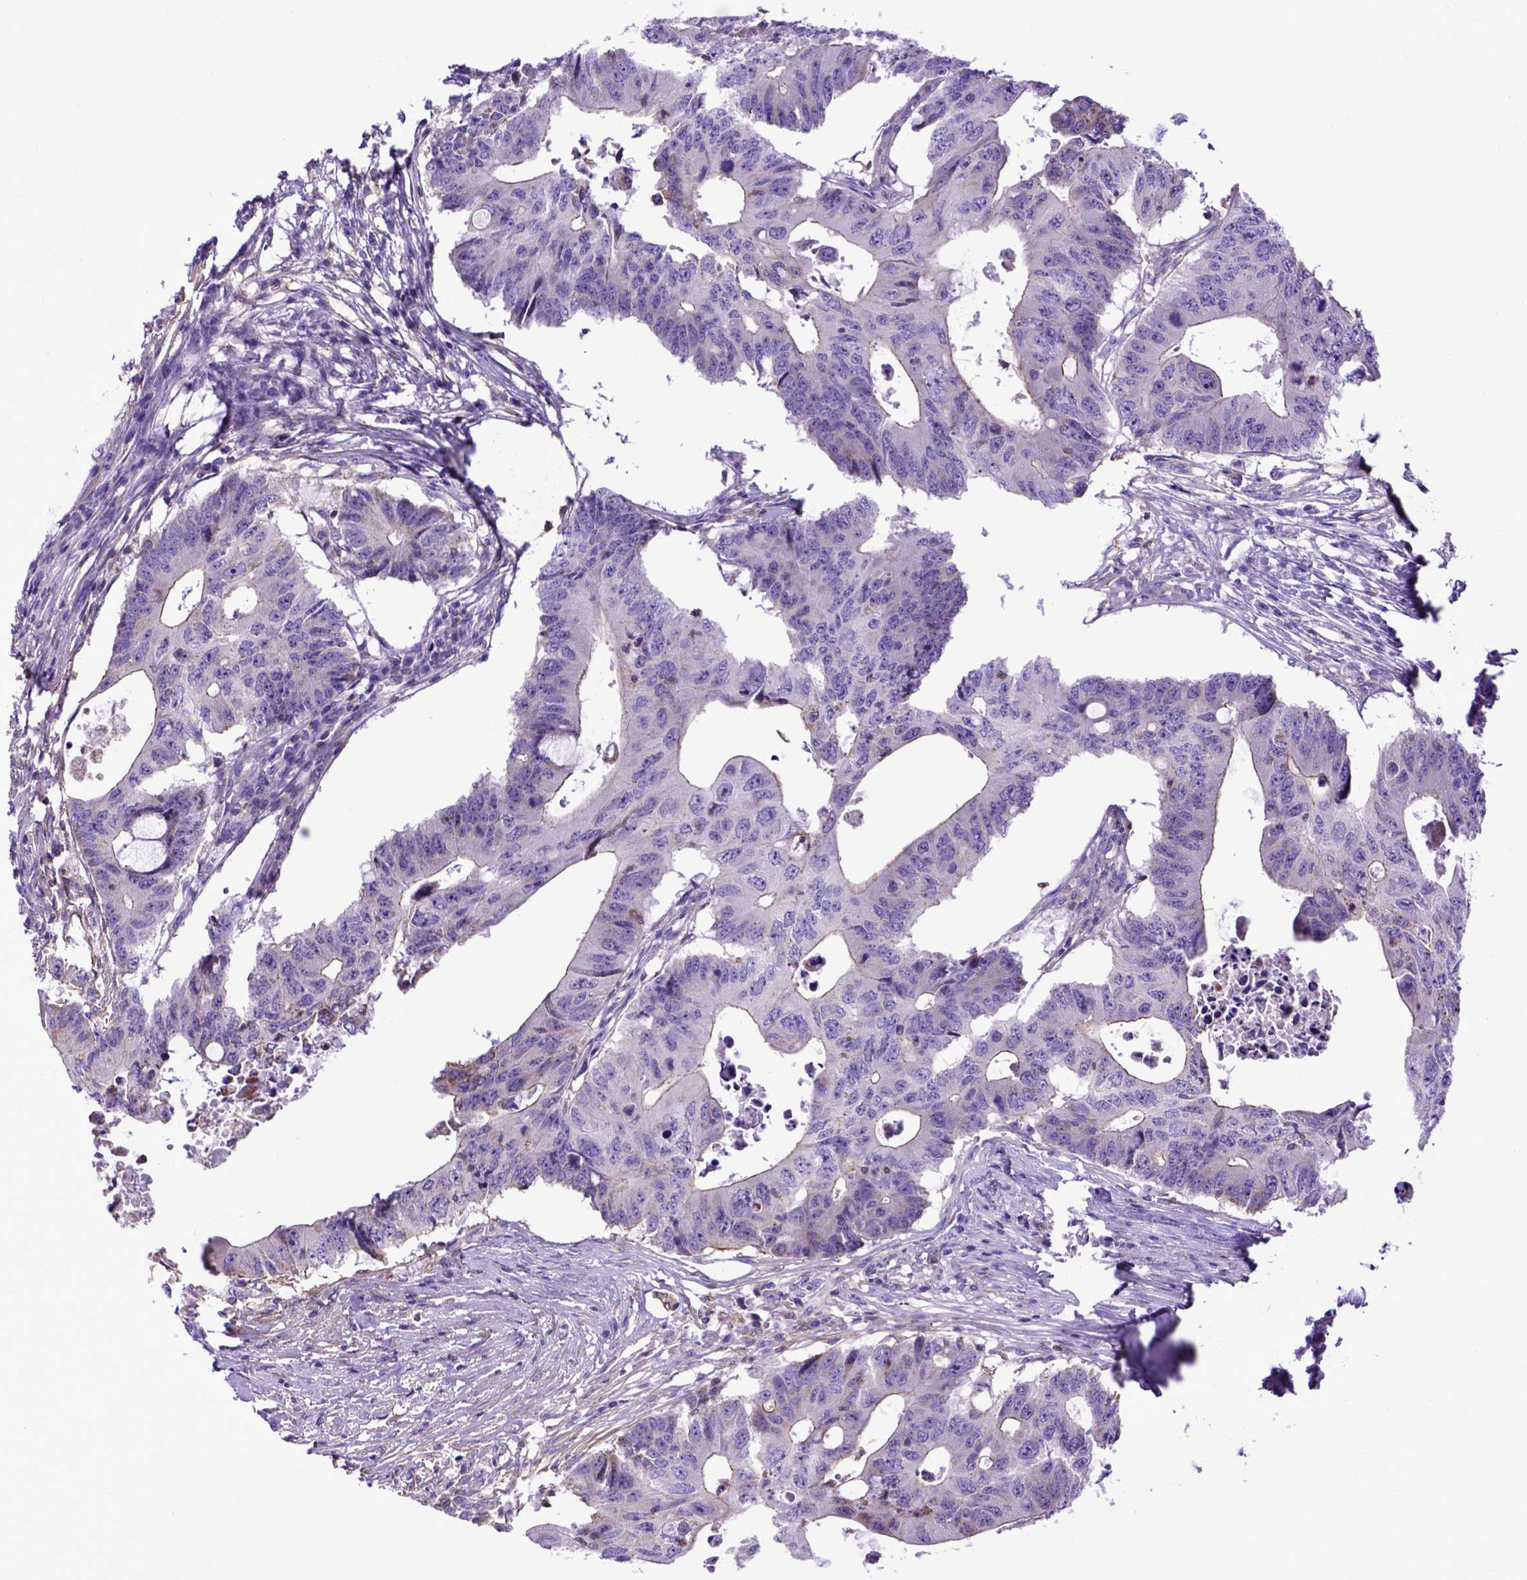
{"staining": {"intensity": "negative", "quantity": "none", "location": "none"}, "tissue": "colorectal cancer", "cell_type": "Tumor cells", "image_type": "cancer", "snomed": [{"axis": "morphology", "description": "Adenocarcinoma, NOS"}, {"axis": "topography", "description": "Colon"}], "caption": "Photomicrograph shows no protein staining in tumor cells of adenocarcinoma (colorectal) tissue. The staining is performed using DAB (3,3'-diaminobenzidine) brown chromogen with nuclei counter-stained in using hematoxylin.", "gene": "ASAH2", "patient": {"sex": "male", "age": 71}}